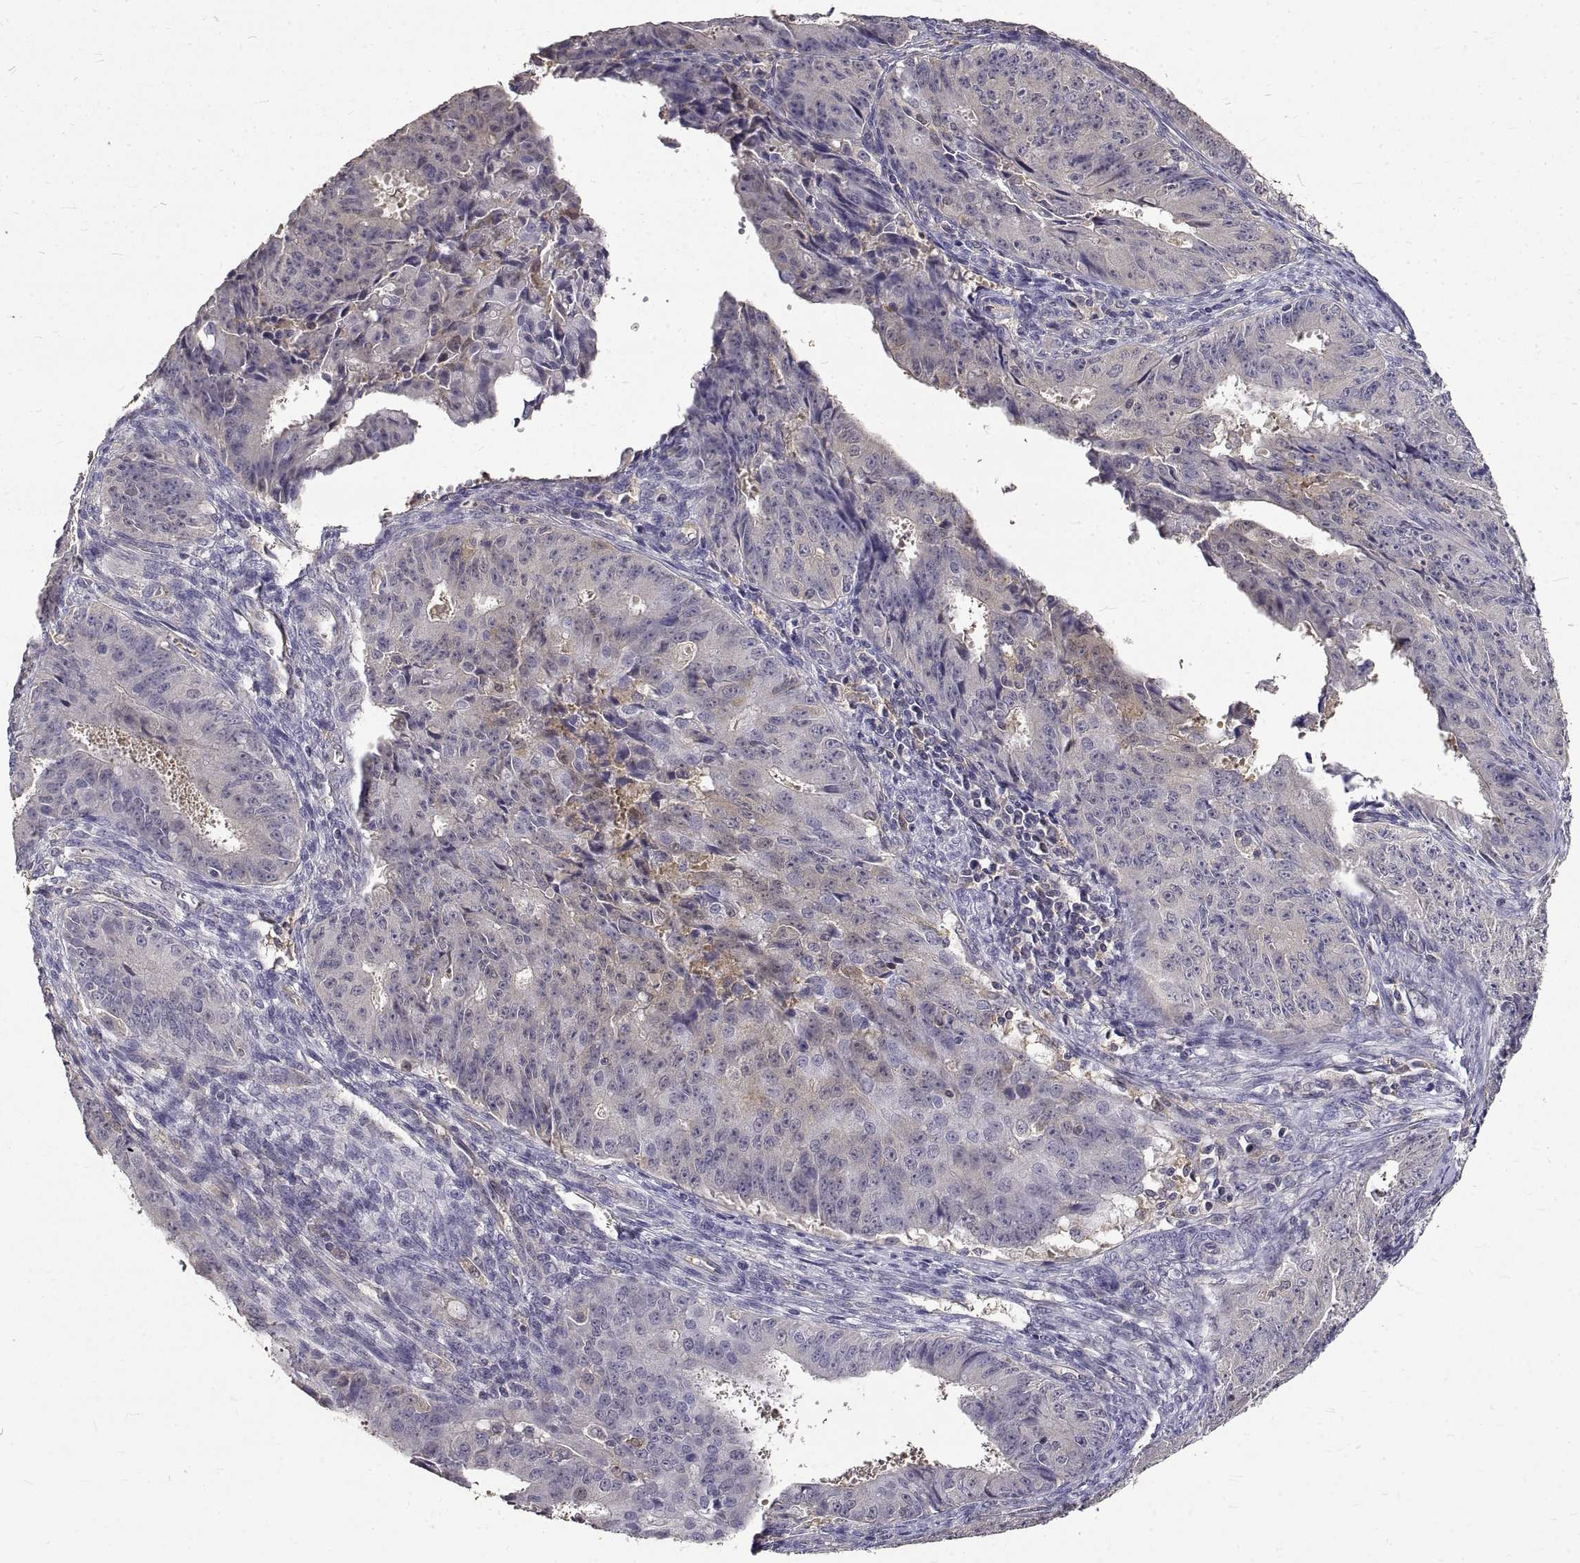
{"staining": {"intensity": "negative", "quantity": "none", "location": "none"}, "tissue": "ovarian cancer", "cell_type": "Tumor cells", "image_type": "cancer", "snomed": [{"axis": "morphology", "description": "Carcinoma, endometroid"}, {"axis": "topography", "description": "Ovary"}], "caption": "Histopathology image shows no significant protein positivity in tumor cells of ovarian cancer.", "gene": "PEA15", "patient": {"sex": "female", "age": 42}}